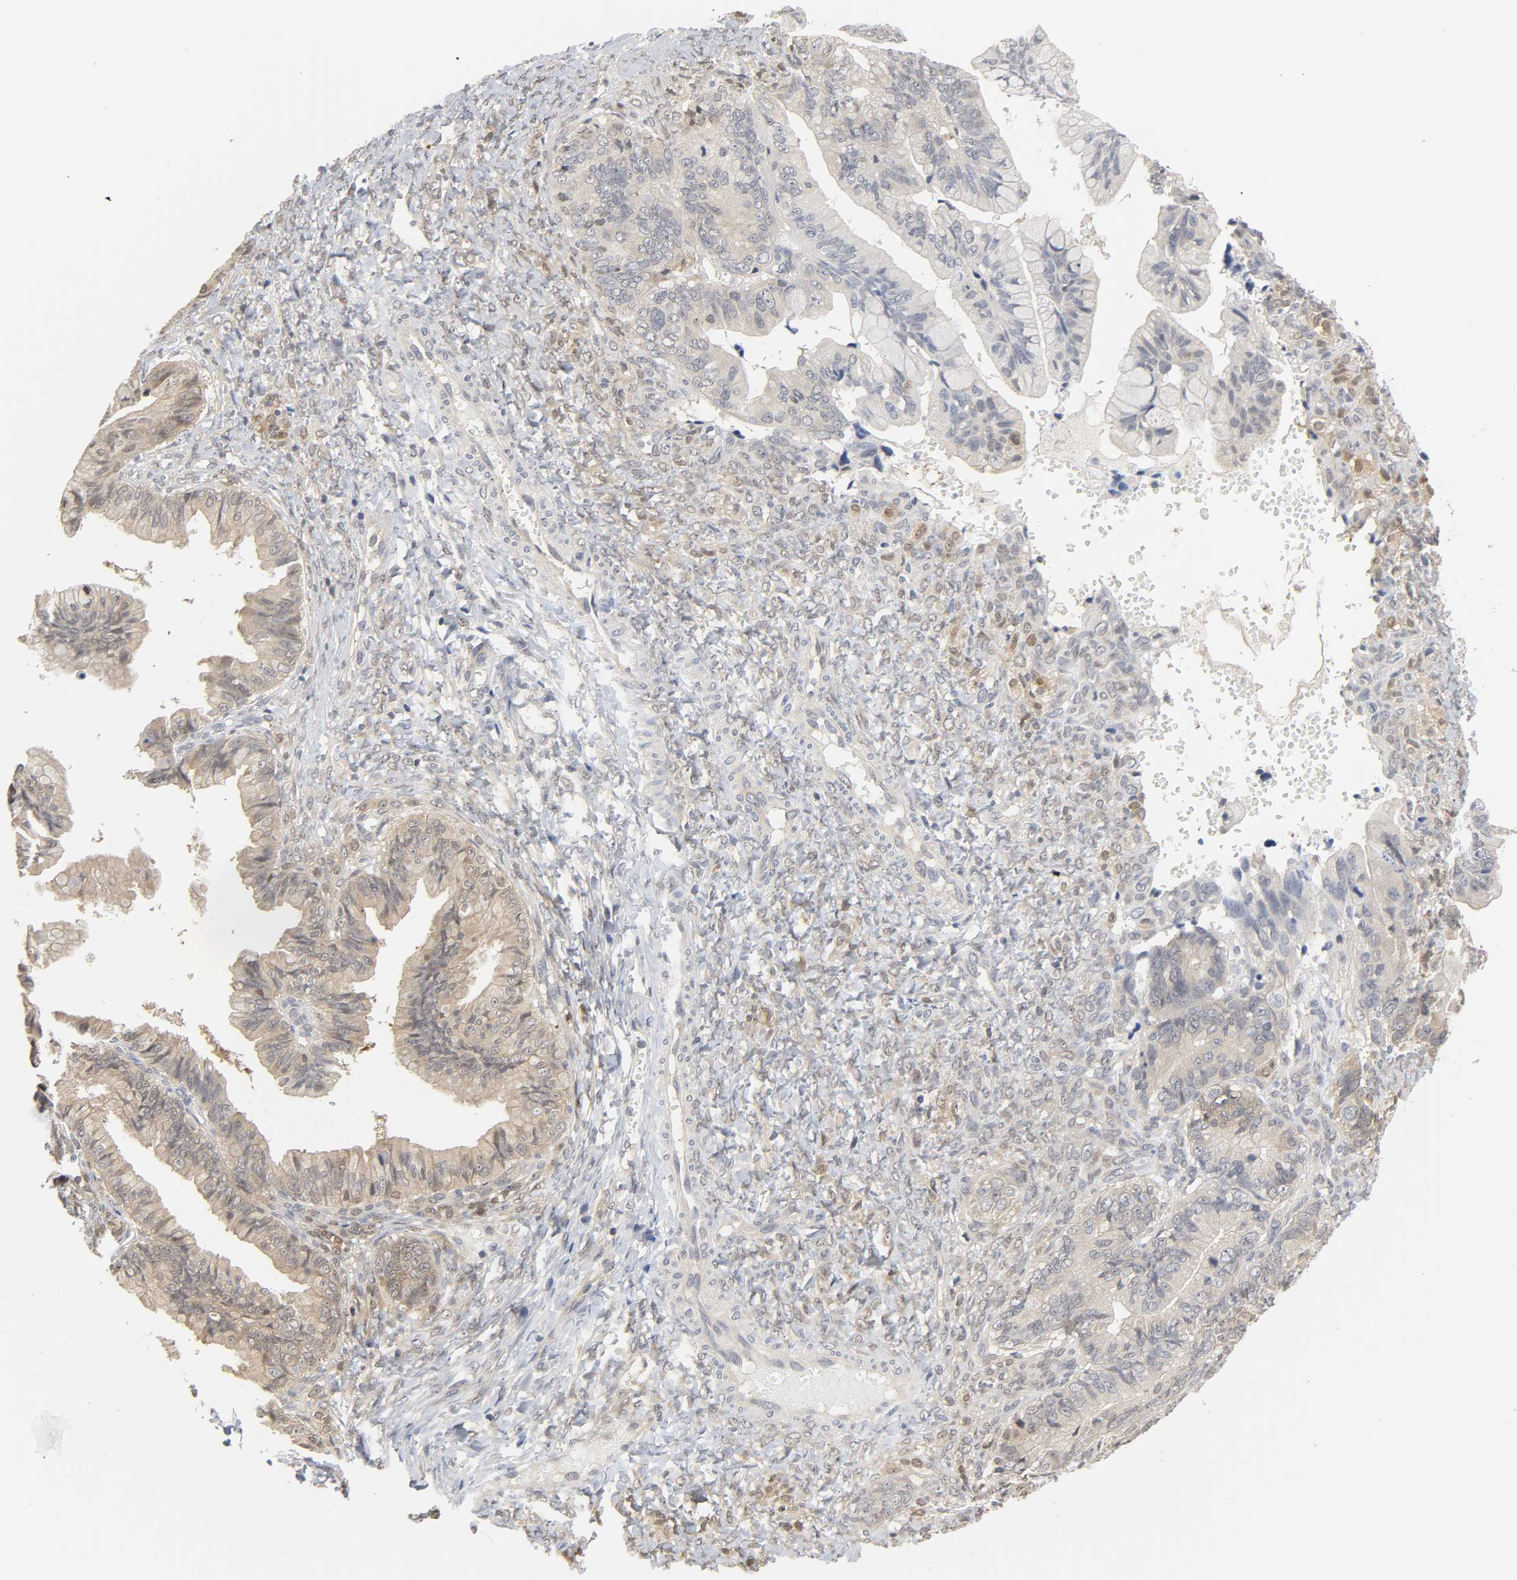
{"staining": {"intensity": "weak", "quantity": "25%-75%", "location": "cytoplasmic/membranous"}, "tissue": "ovarian cancer", "cell_type": "Tumor cells", "image_type": "cancer", "snomed": [{"axis": "morphology", "description": "Cystadenocarcinoma, mucinous, NOS"}, {"axis": "topography", "description": "Ovary"}], "caption": "About 25%-75% of tumor cells in ovarian cancer (mucinous cystadenocarcinoma) exhibit weak cytoplasmic/membranous protein positivity as visualized by brown immunohistochemical staining.", "gene": "MIF", "patient": {"sex": "female", "age": 36}}